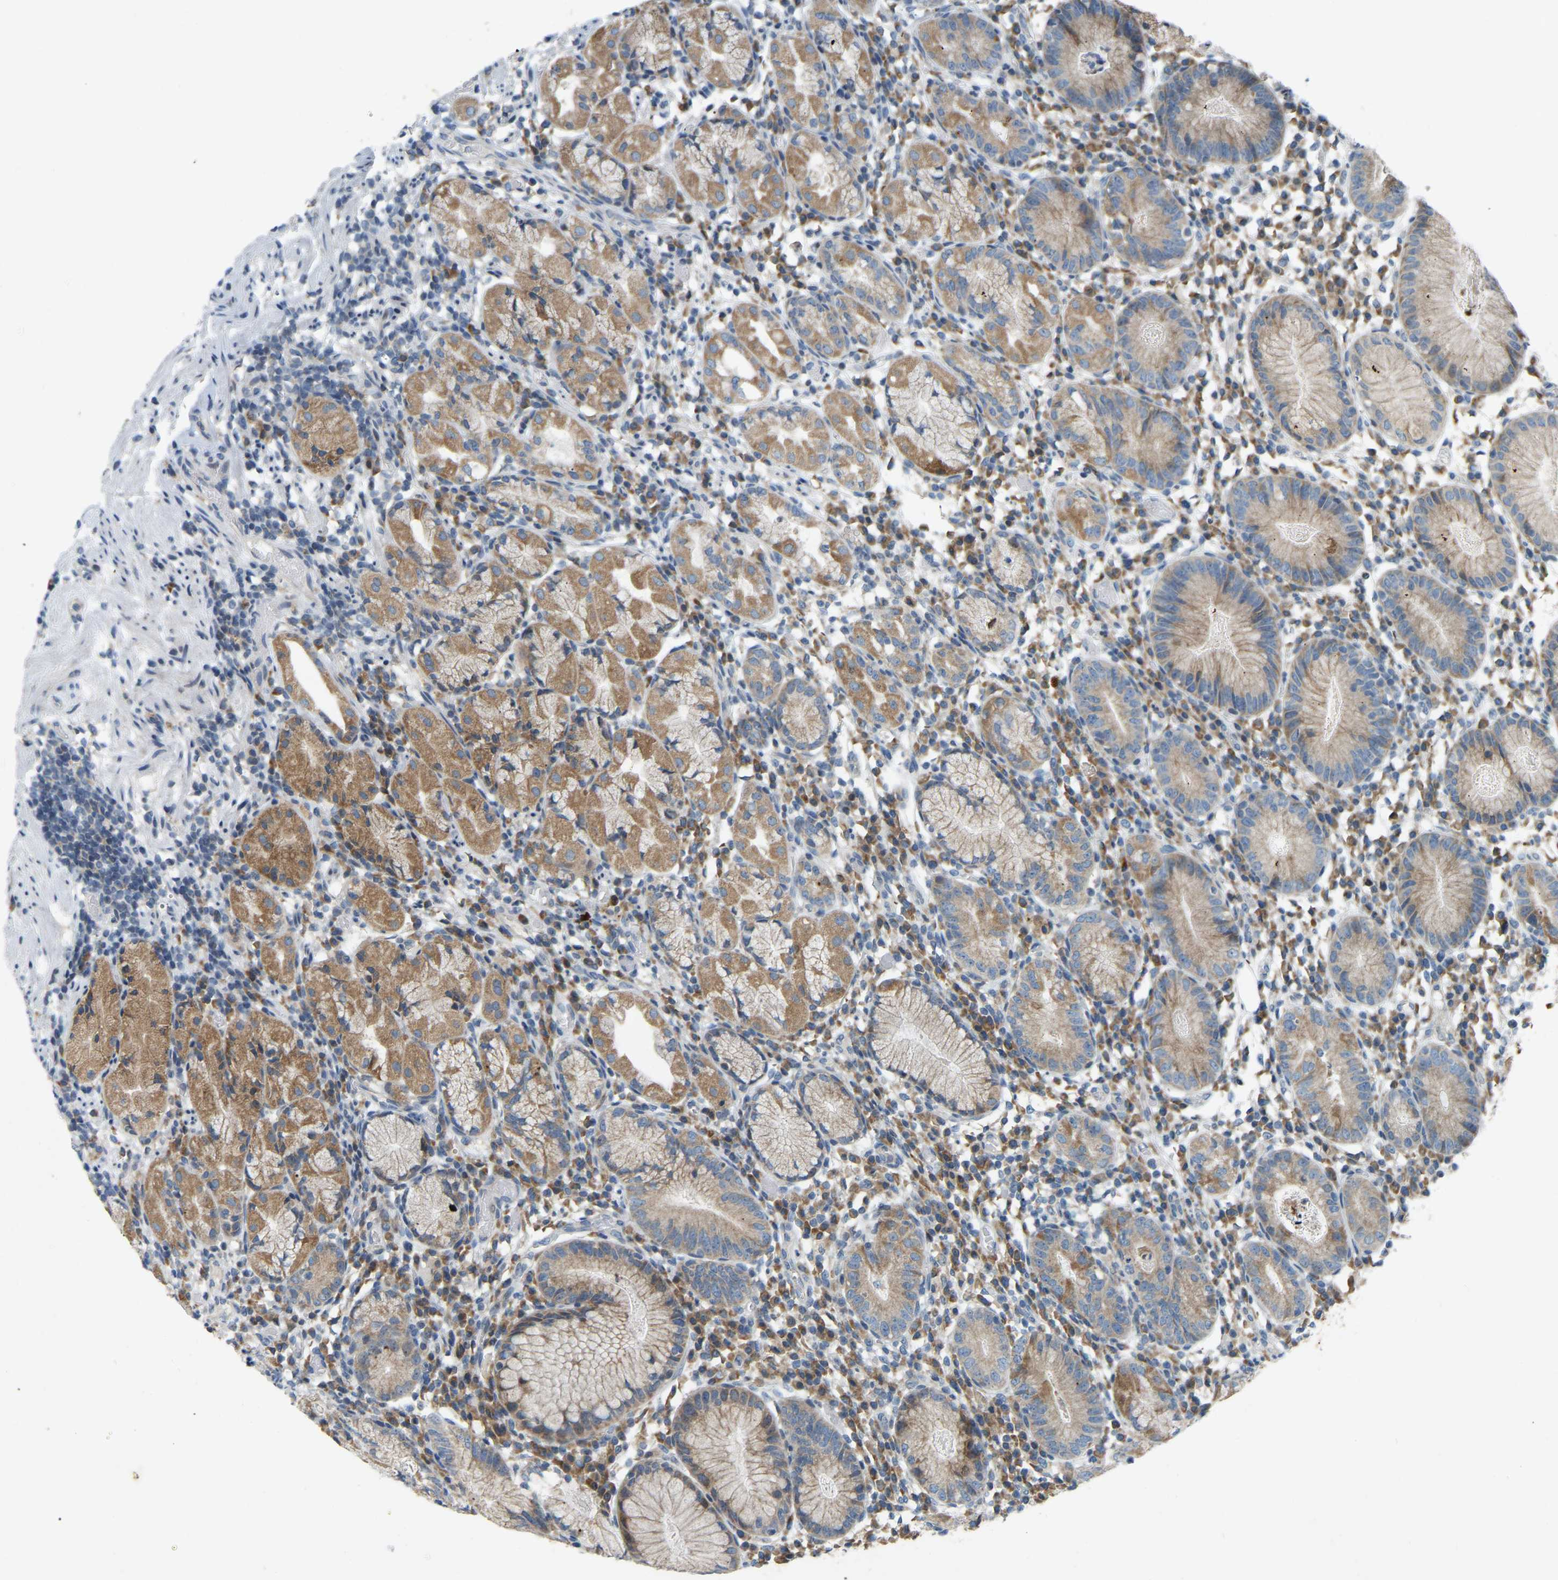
{"staining": {"intensity": "moderate", "quantity": ">75%", "location": "cytoplasmic/membranous"}, "tissue": "stomach", "cell_type": "Glandular cells", "image_type": "normal", "snomed": [{"axis": "morphology", "description": "Normal tissue, NOS"}, {"axis": "topography", "description": "Stomach"}, {"axis": "topography", "description": "Stomach, lower"}], "caption": "A high-resolution histopathology image shows IHC staining of benign stomach, which demonstrates moderate cytoplasmic/membranous expression in about >75% of glandular cells.", "gene": "ENSG00000283765", "patient": {"sex": "female", "age": 75}}